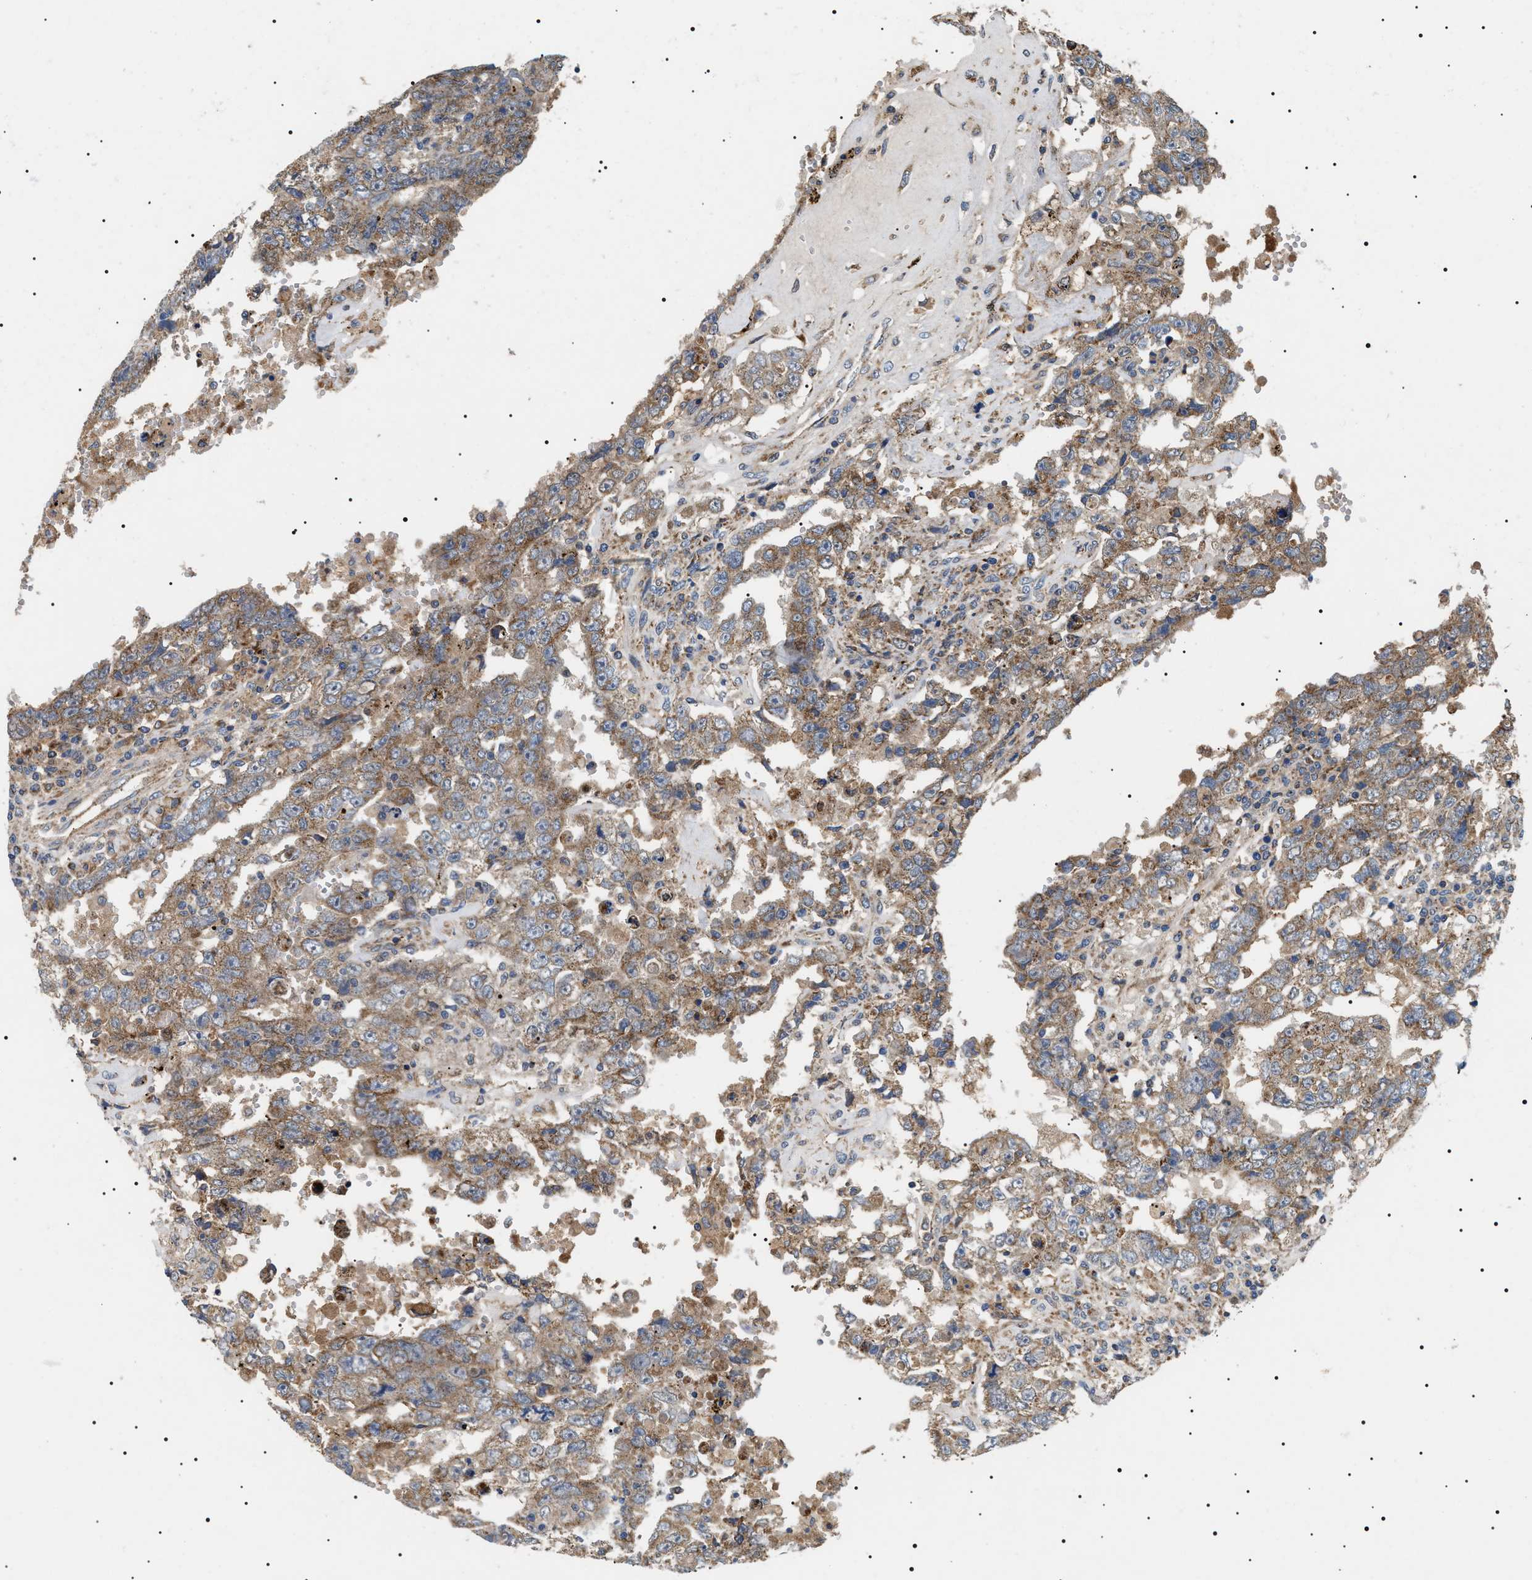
{"staining": {"intensity": "moderate", "quantity": ">75%", "location": "cytoplasmic/membranous"}, "tissue": "testis cancer", "cell_type": "Tumor cells", "image_type": "cancer", "snomed": [{"axis": "morphology", "description": "Carcinoma, Embryonal, NOS"}, {"axis": "topography", "description": "Testis"}], "caption": "A histopathology image showing moderate cytoplasmic/membranous staining in approximately >75% of tumor cells in testis cancer (embryonal carcinoma), as visualized by brown immunohistochemical staining.", "gene": "OXSM", "patient": {"sex": "male", "age": 26}}